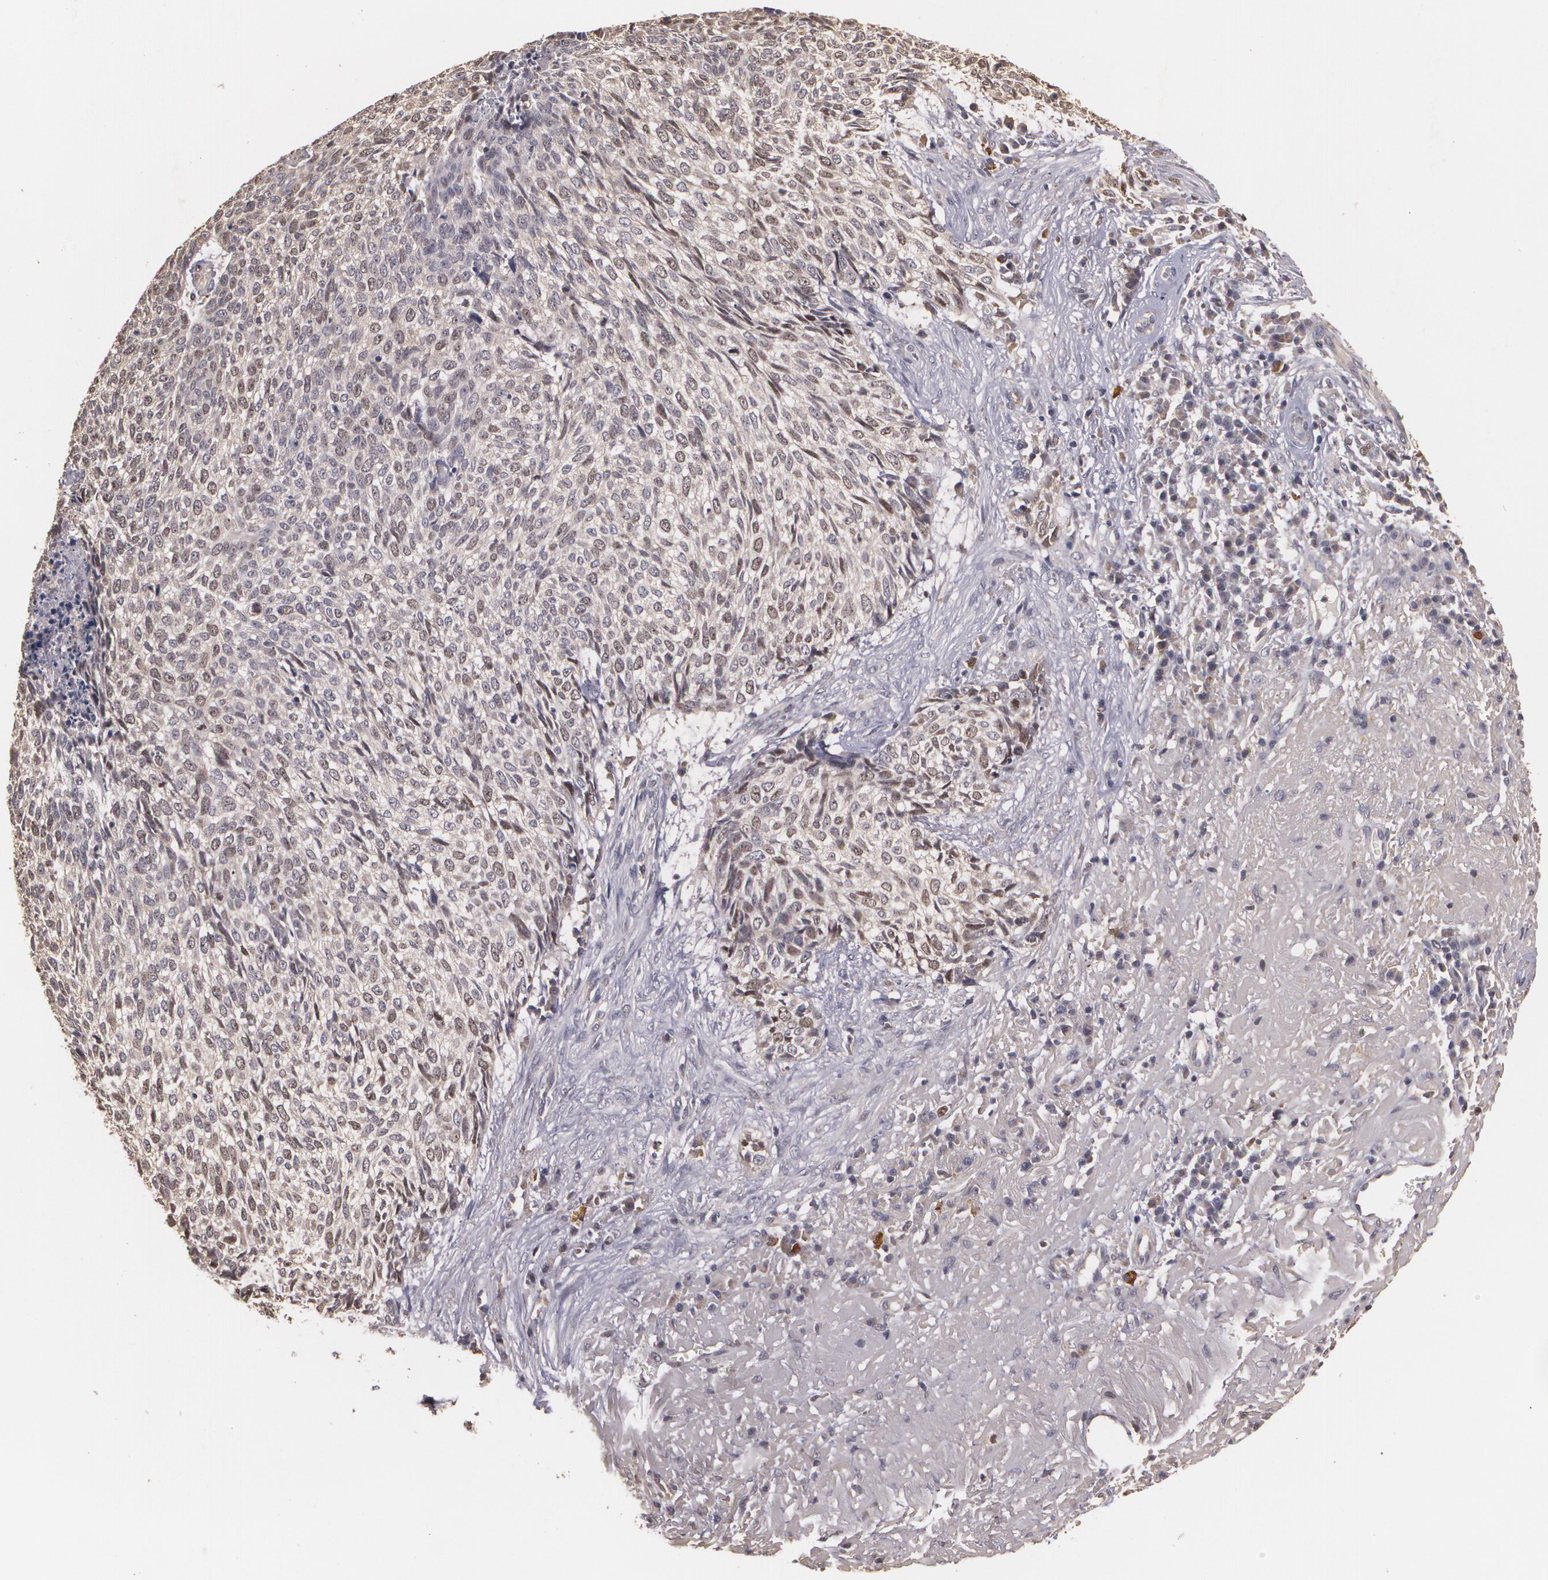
{"staining": {"intensity": "weak", "quantity": "<25%", "location": "nuclear"}, "tissue": "skin cancer", "cell_type": "Tumor cells", "image_type": "cancer", "snomed": [{"axis": "morphology", "description": "Basal cell carcinoma"}, {"axis": "topography", "description": "Skin"}], "caption": "A micrograph of human basal cell carcinoma (skin) is negative for staining in tumor cells.", "gene": "BRCA1", "patient": {"sex": "female", "age": 89}}